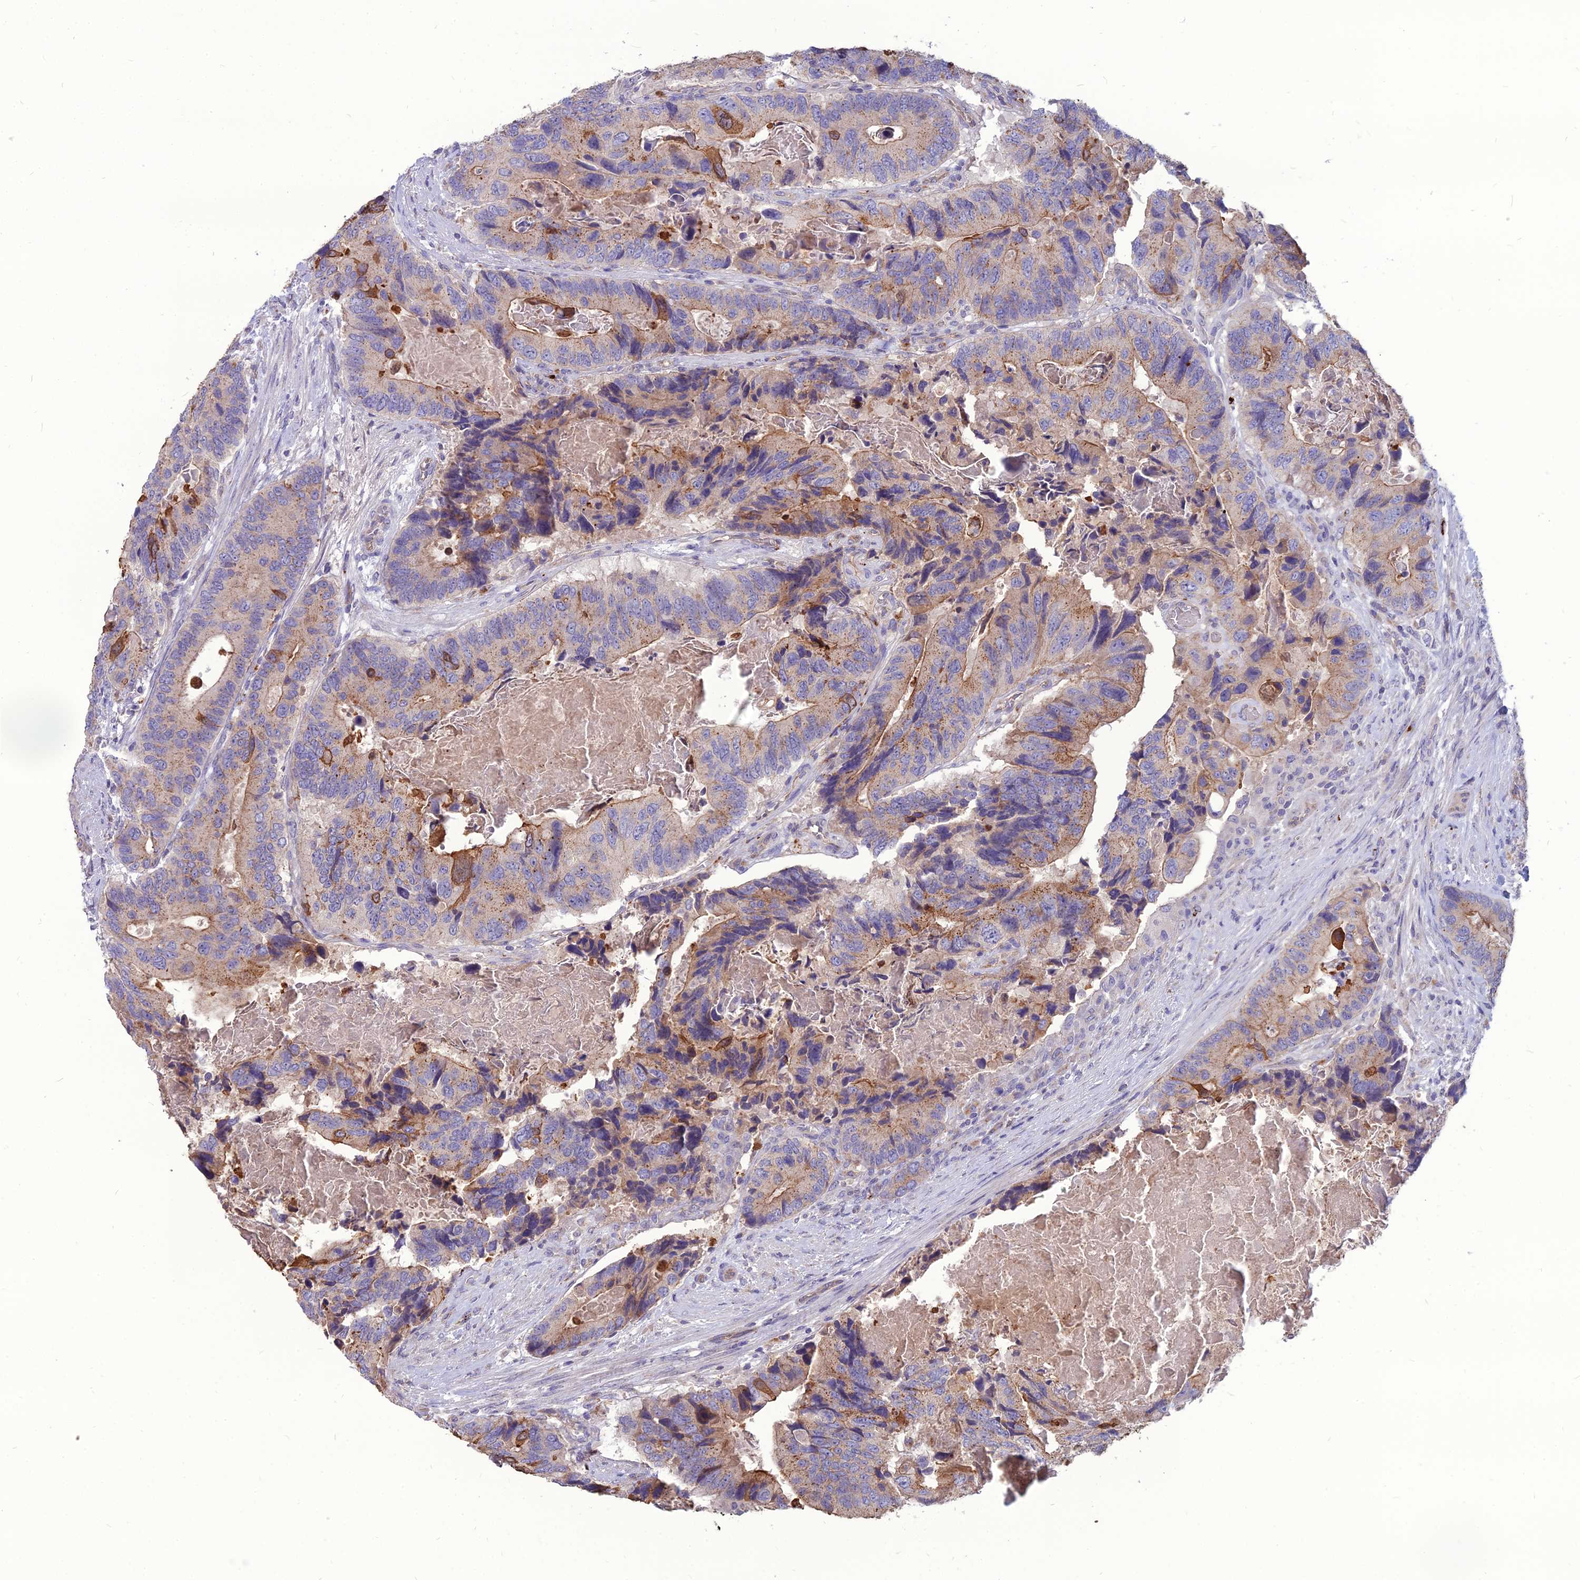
{"staining": {"intensity": "moderate", "quantity": "<25%", "location": "cytoplasmic/membranous"}, "tissue": "colorectal cancer", "cell_type": "Tumor cells", "image_type": "cancer", "snomed": [{"axis": "morphology", "description": "Adenocarcinoma, NOS"}, {"axis": "topography", "description": "Colon"}], "caption": "High-magnification brightfield microscopy of colorectal adenocarcinoma stained with DAB (brown) and counterstained with hematoxylin (blue). tumor cells exhibit moderate cytoplasmic/membranous staining is identified in about<25% of cells. (IHC, brightfield microscopy, high magnification).", "gene": "PCED1B", "patient": {"sex": "male", "age": 84}}